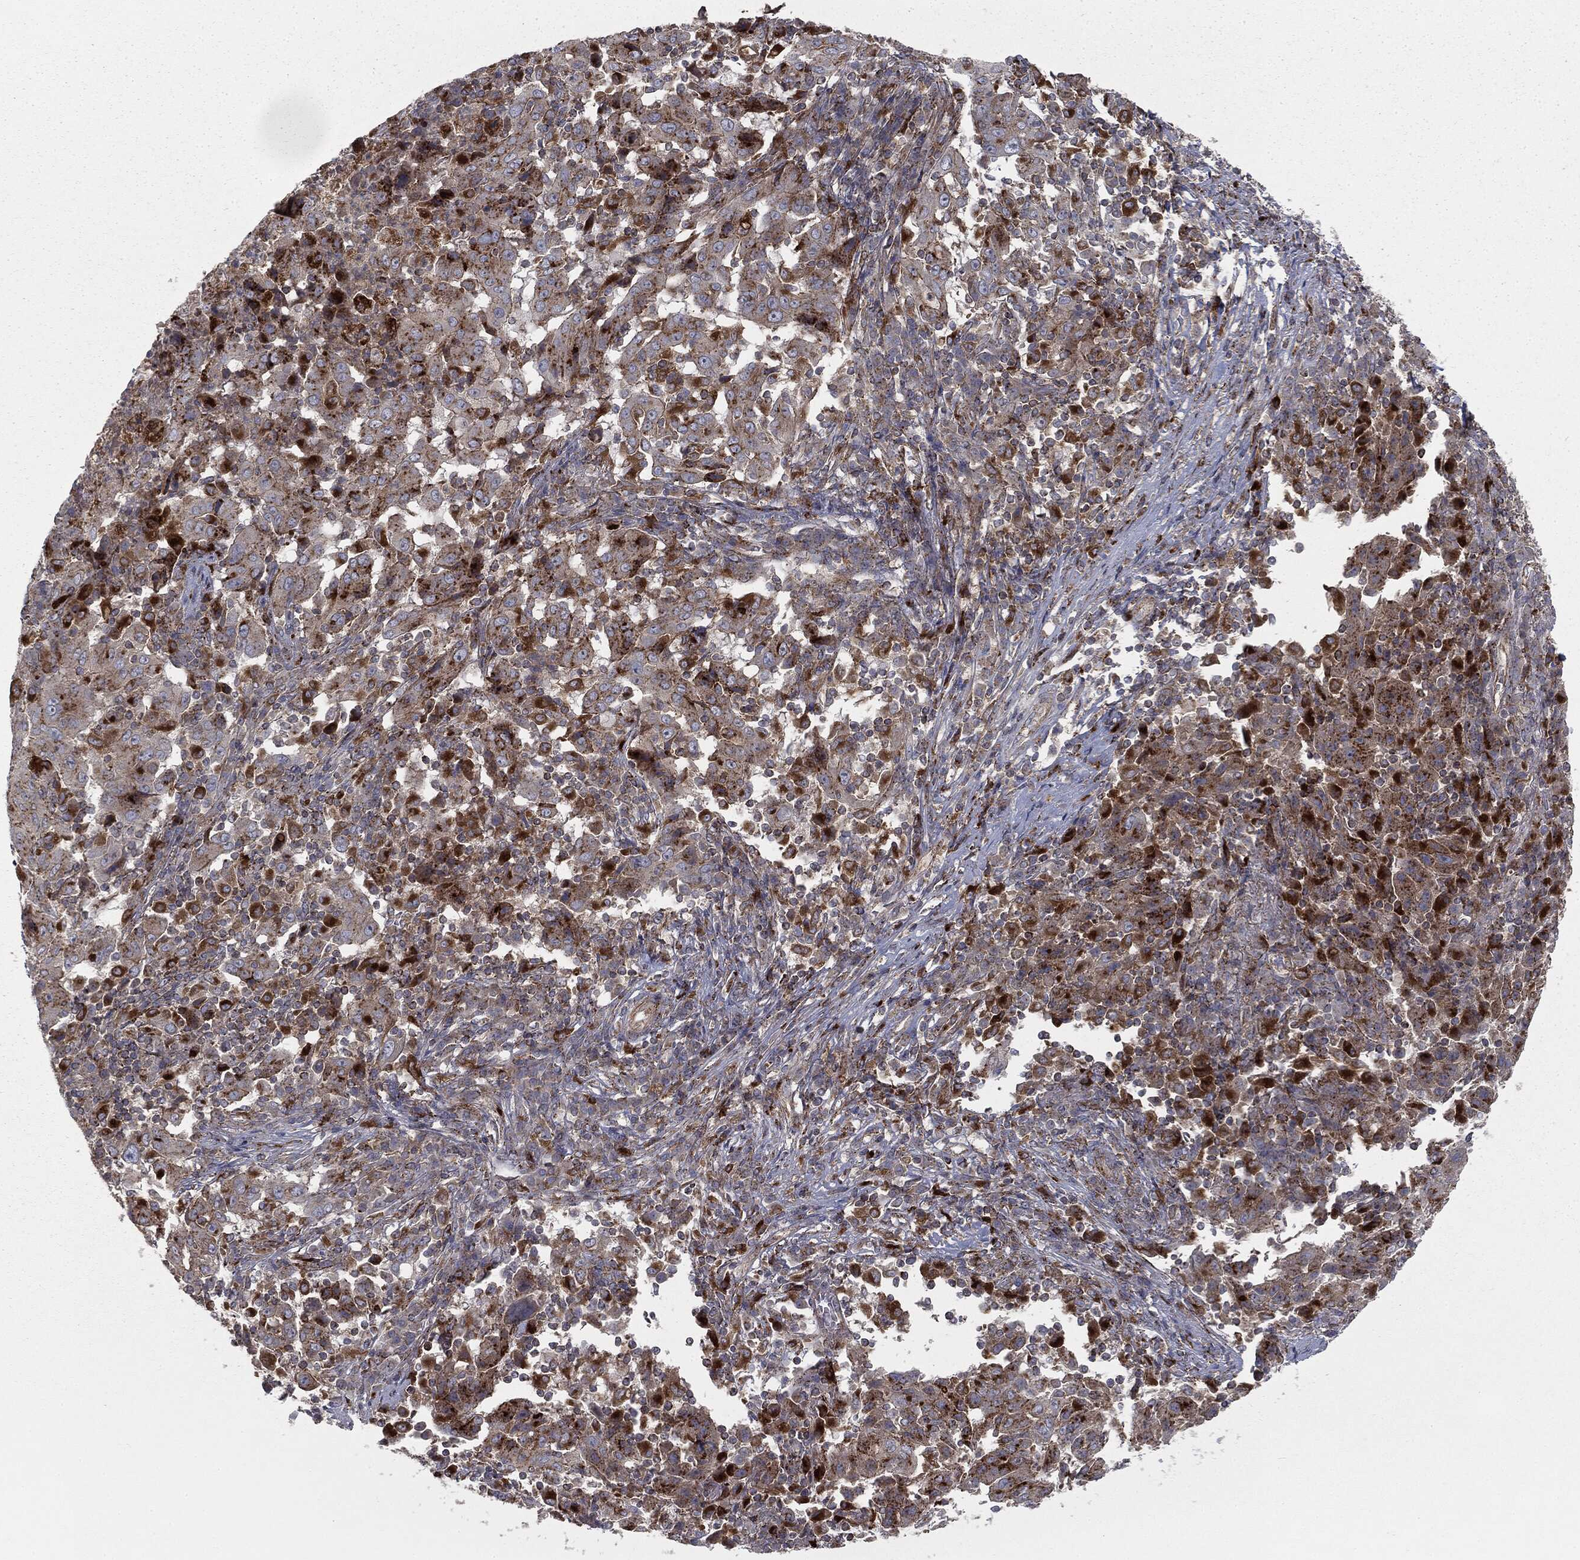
{"staining": {"intensity": "strong", "quantity": "25%-75%", "location": "cytoplasmic/membranous"}, "tissue": "pancreatic cancer", "cell_type": "Tumor cells", "image_type": "cancer", "snomed": [{"axis": "morphology", "description": "Adenocarcinoma, NOS"}, {"axis": "topography", "description": "Pancreas"}], "caption": "A high amount of strong cytoplasmic/membranous expression is identified in about 25%-75% of tumor cells in pancreatic adenocarcinoma tissue.", "gene": "CTSA", "patient": {"sex": "male", "age": 63}}